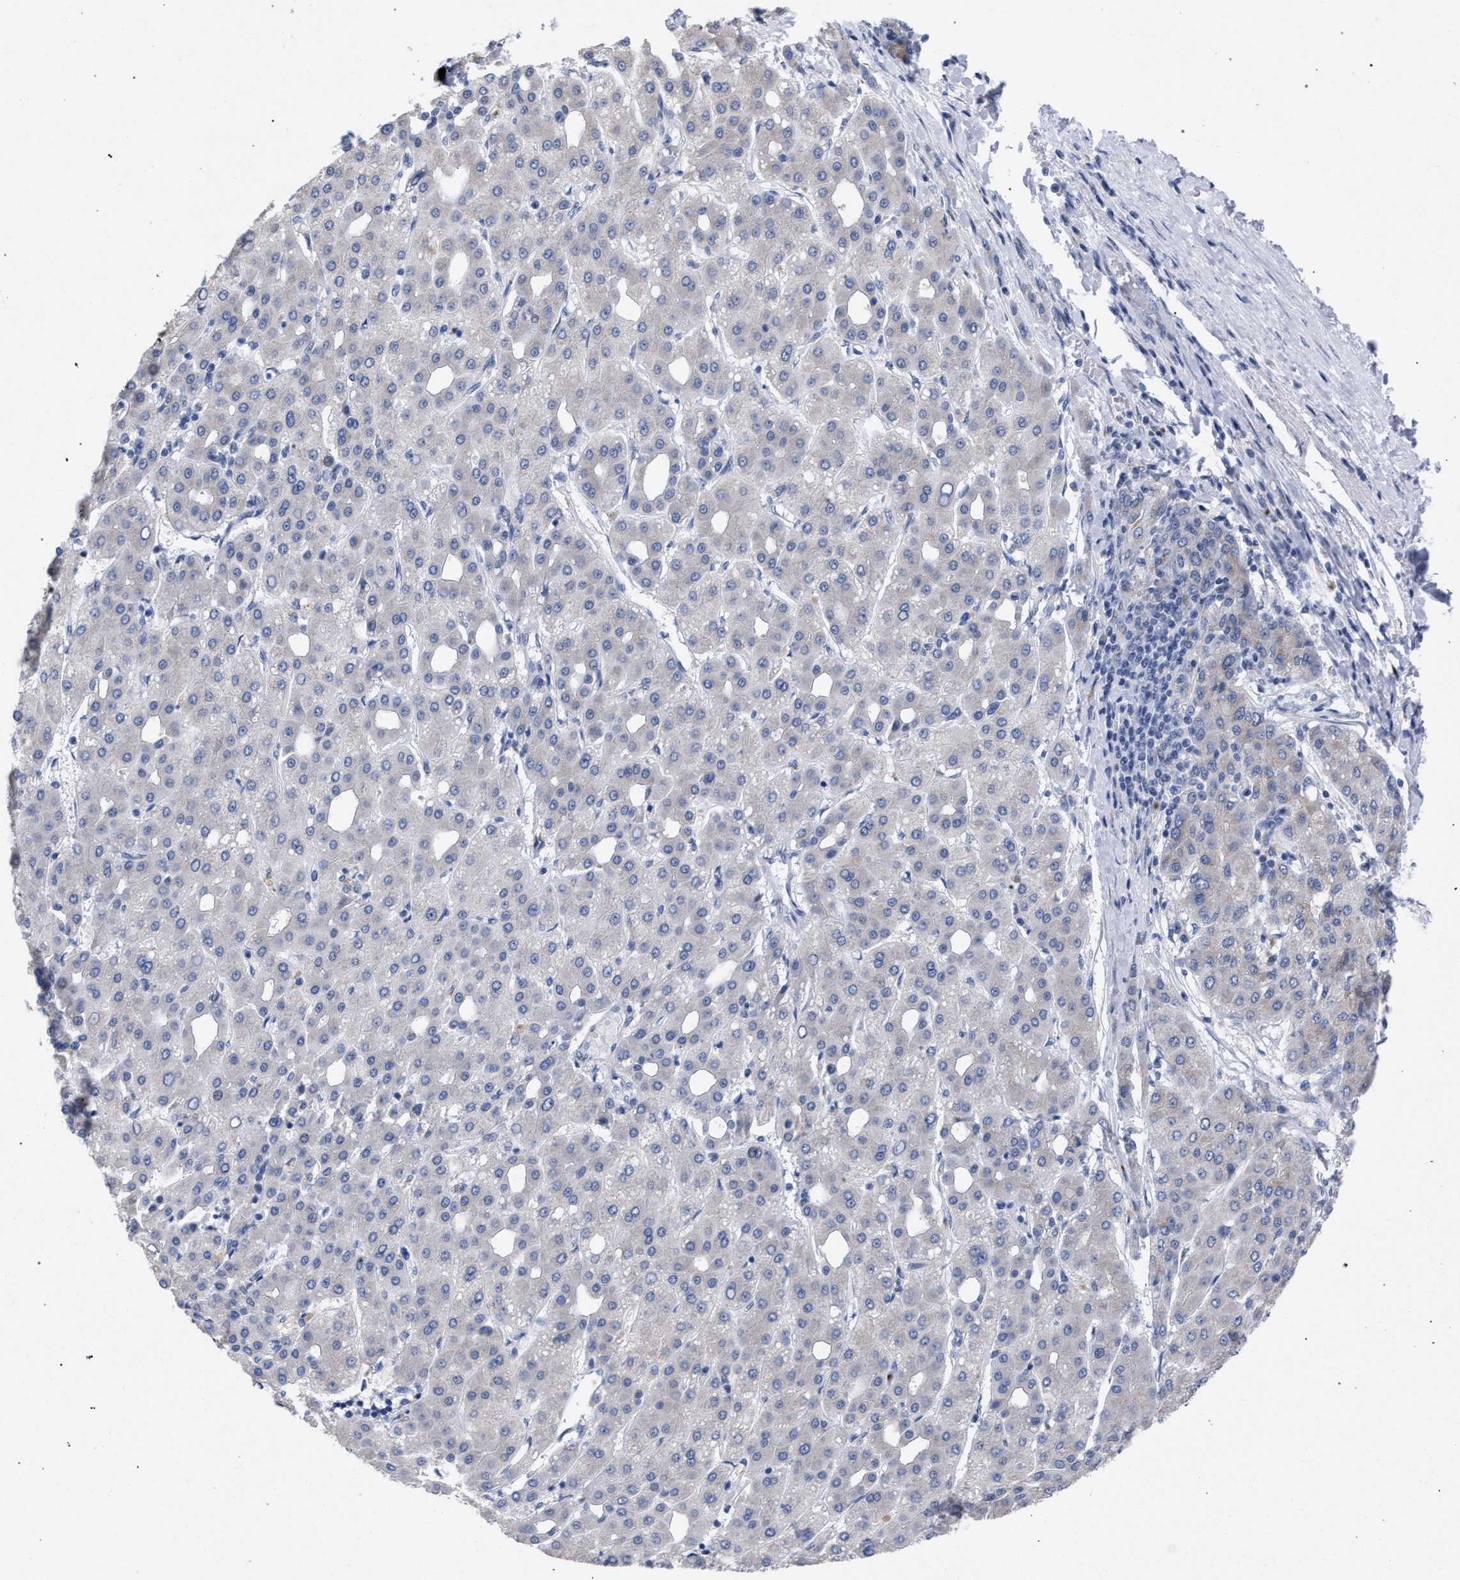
{"staining": {"intensity": "negative", "quantity": "none", "location": "none"}, "tissue": "liver cancer", "cell_type": "Tumor cells", "image_type": "cancer", "snomed": [{"axis": "morphology", "description": "Carcinoma, Hepatocellular, NOS"}, {"axis": "topography", "description": "Liver"}], "caption": "This photomicrograph is of liver hepatocellular carcinoma stained with IHC to label a protein in brown with the nuclei are counter-stained blue. There is no staining in tumor cells.", "gene": "GOLGA2", "patient": {"sex": "male", "age": 65}}